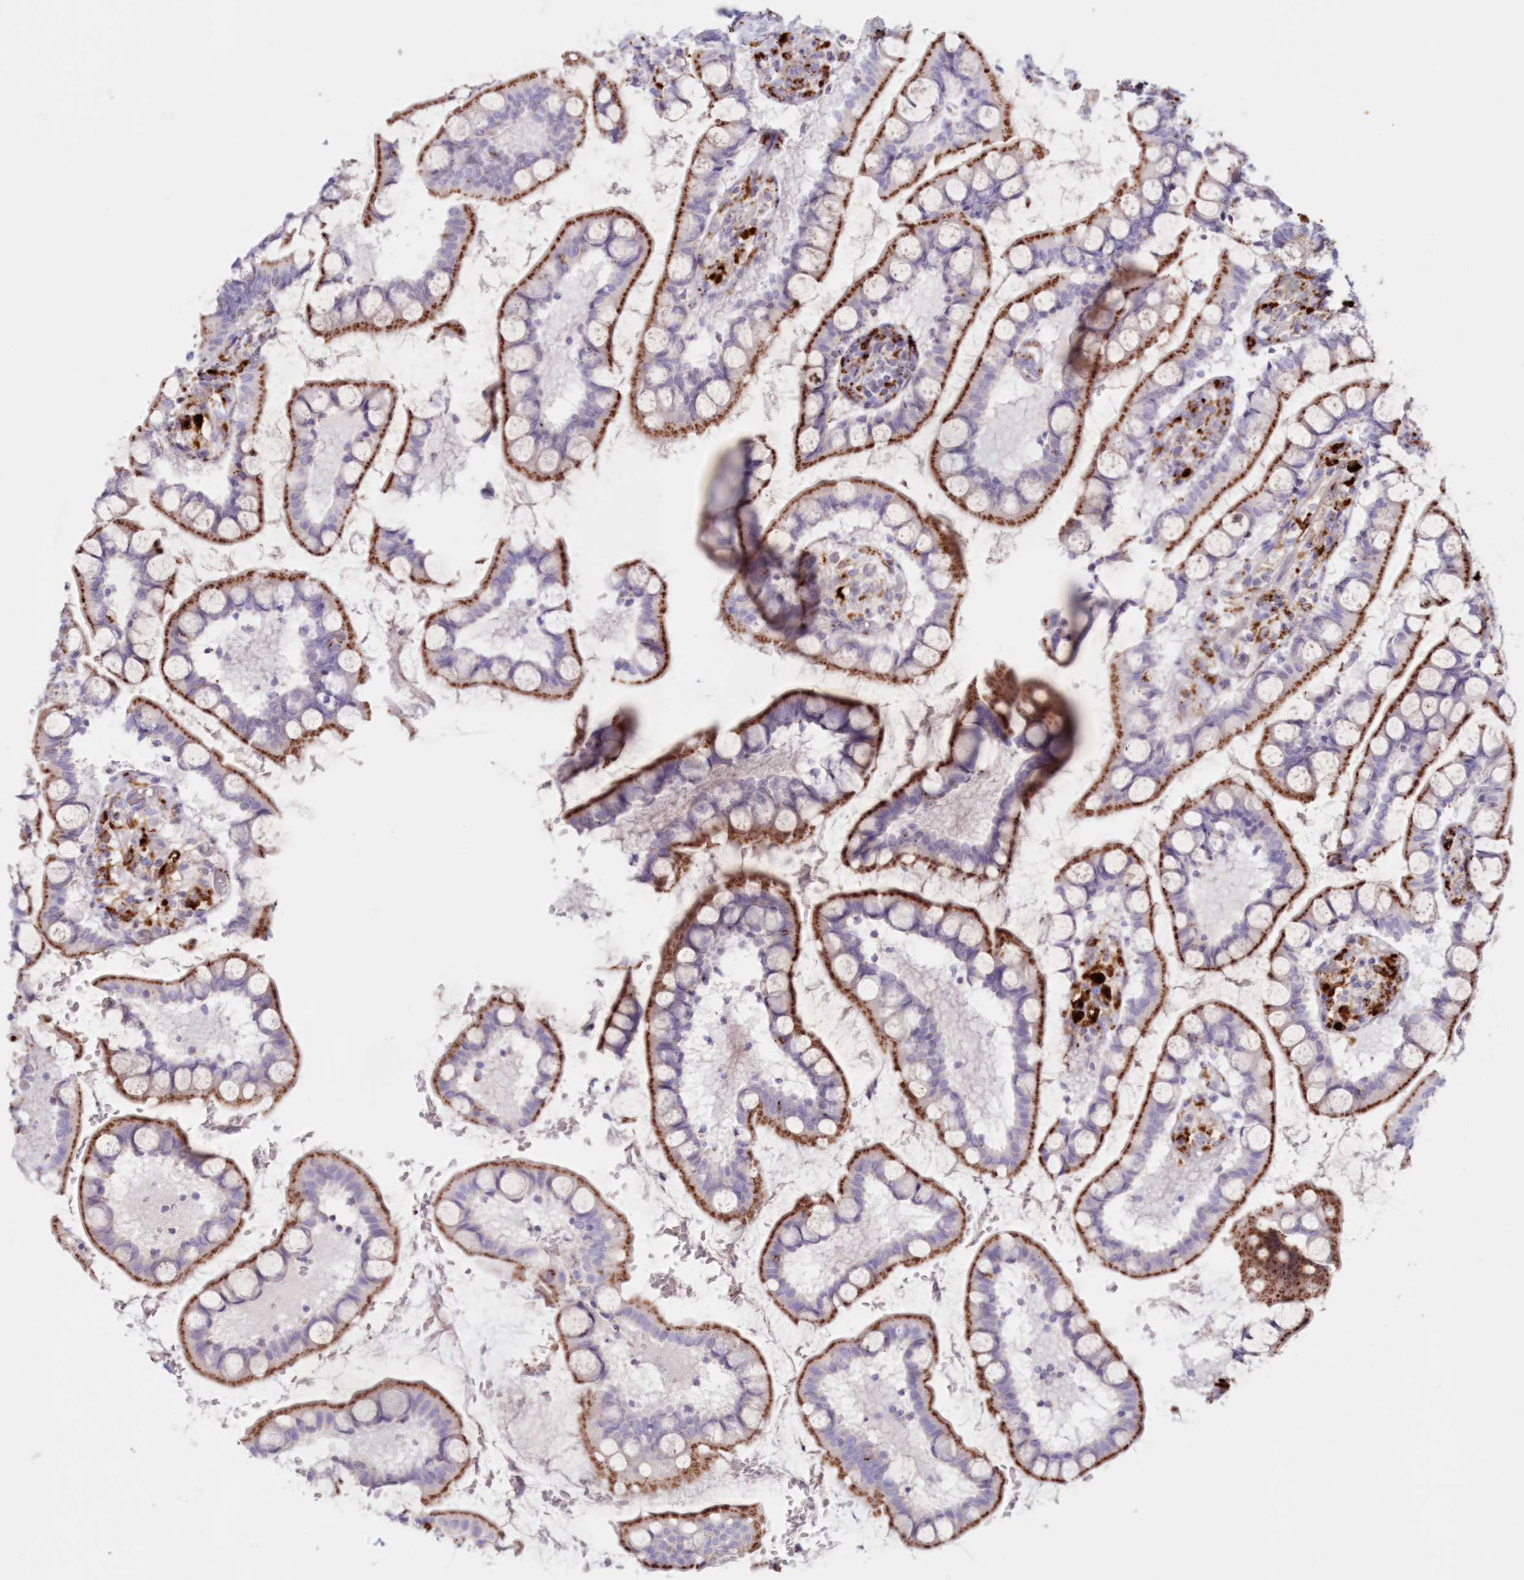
{"staining": {"intensity": "moderate", "quantity": ">75%", "location": "cytoplasmic/membranous"}, "tissue": "small intestine", "cell_type": "Glandular cells", "image_type": "normal", "snomed": [{"axis": "morphology", "description": "Normal tissue, NOS"}, {"axis": "topography", "description": "Small intestine"}], "caption": "Immunohistochemistry (DAB (3,3'-diaminobenzidine)) staining of normal human small intestine exhibits moderate cytoplasmic/membranous protein staining in approximately >75% of glandular cells. (DAB (3,3'-diaminobenzidine) IHC, brown staining for protein, blue staining for nuclei).", "gene": "TPP1", "patient": {"sex": "male", "age": 52}}